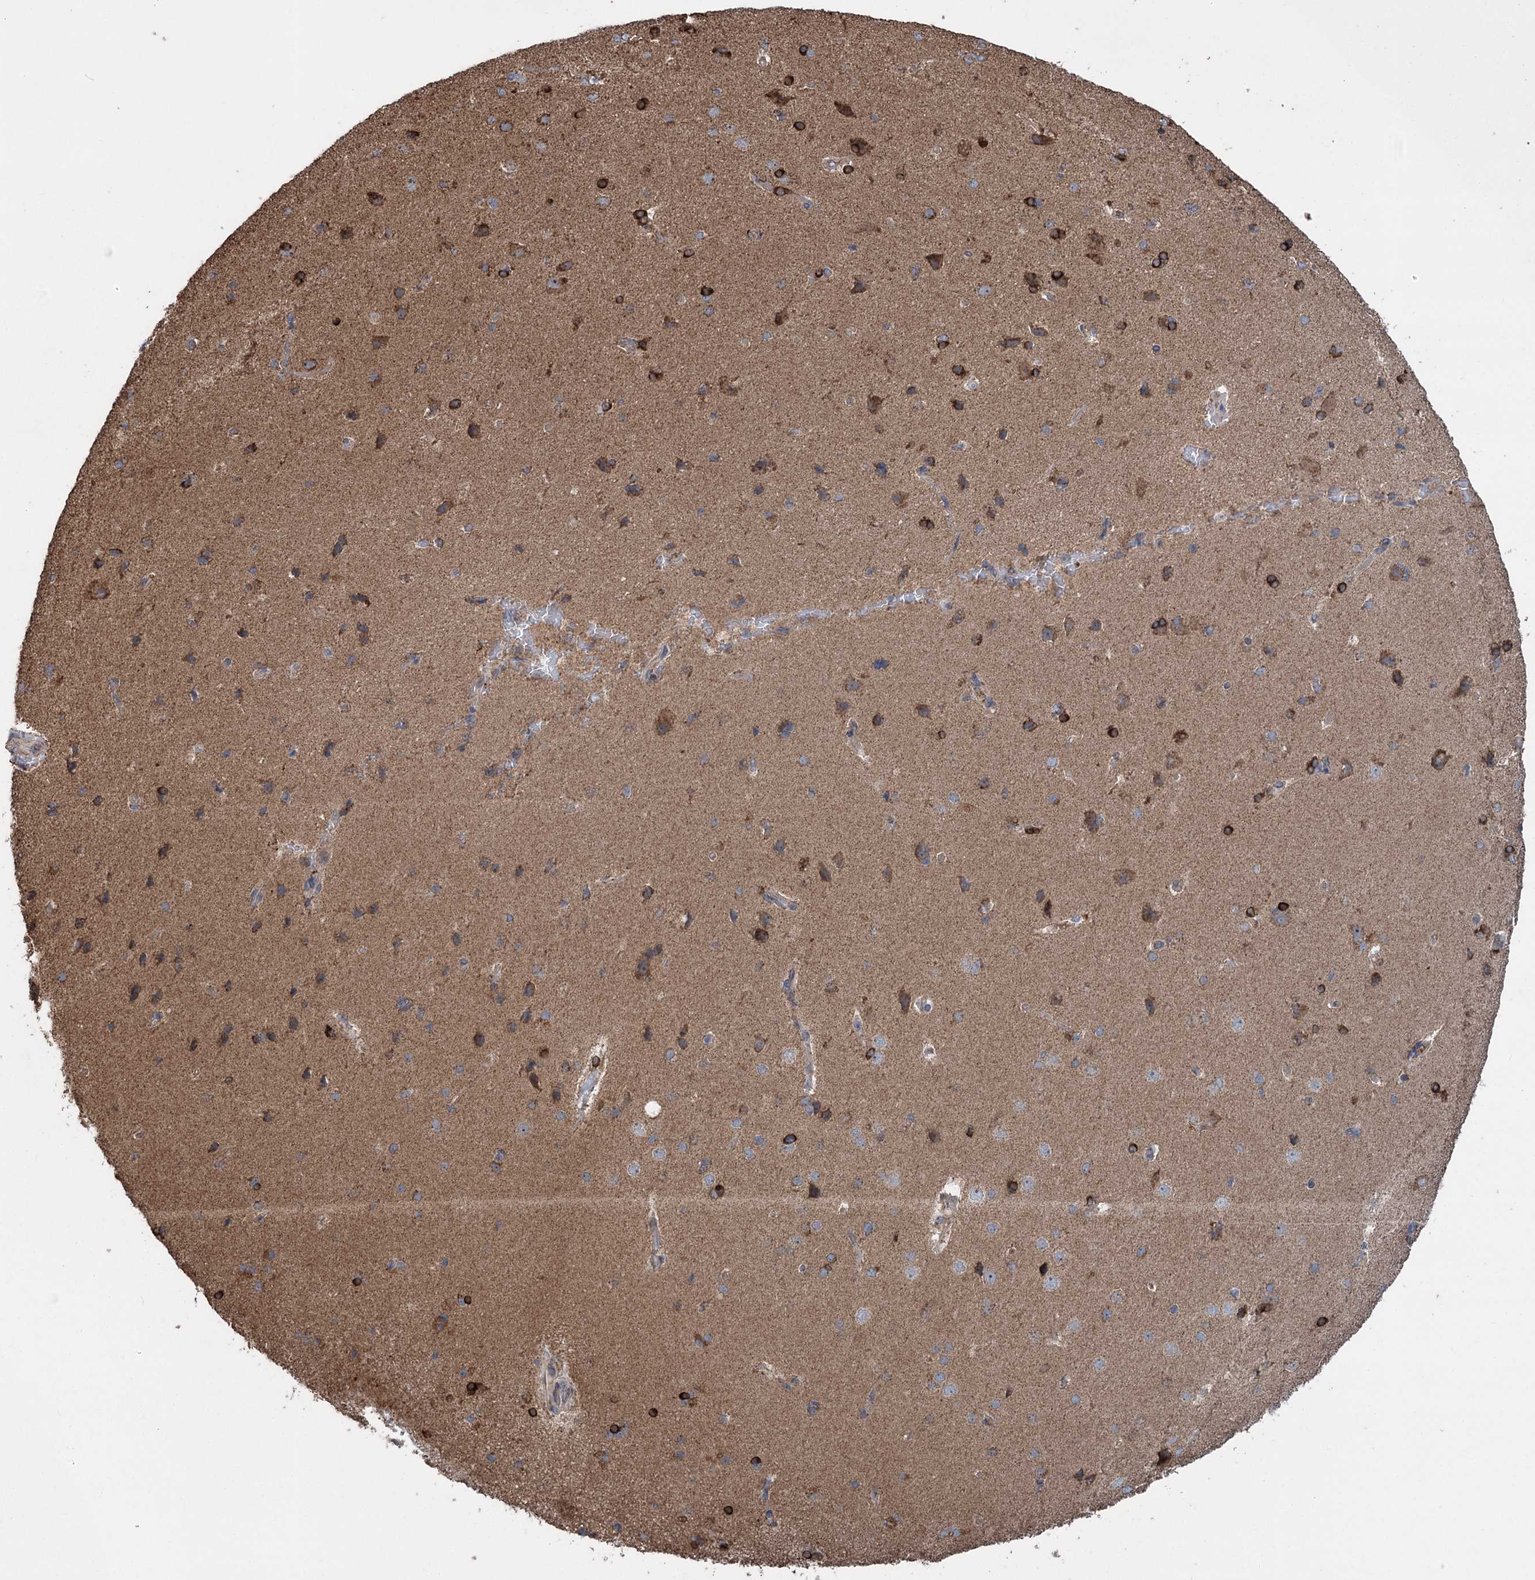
{"staining": {"intensity": "moderate", "quantity": "<25%", "location": "cytoplasmic/membranous"}, "tissue": "cerebral cortex", "cell_type": "Endothelial cells", "image_type": "normal", "snomed": [{"axis": "morphology", "description": "Normal tissue, NOS"}, {"axis": "topography", "description": "Cerebral cortex"}], "caption": "A high-resolution histopathology image shows immunohistochemistry staining of benign cerebral cortex, which exhibits moderate cytoplasmic/membranous expression in about <25% of endothelial cells. (DAB (3,3'-diaminobenzidine) IHC with brightfield microscopy, high magnification).", "gene": "RWDD4", "patient": {"sex": "male", "age": 62}}